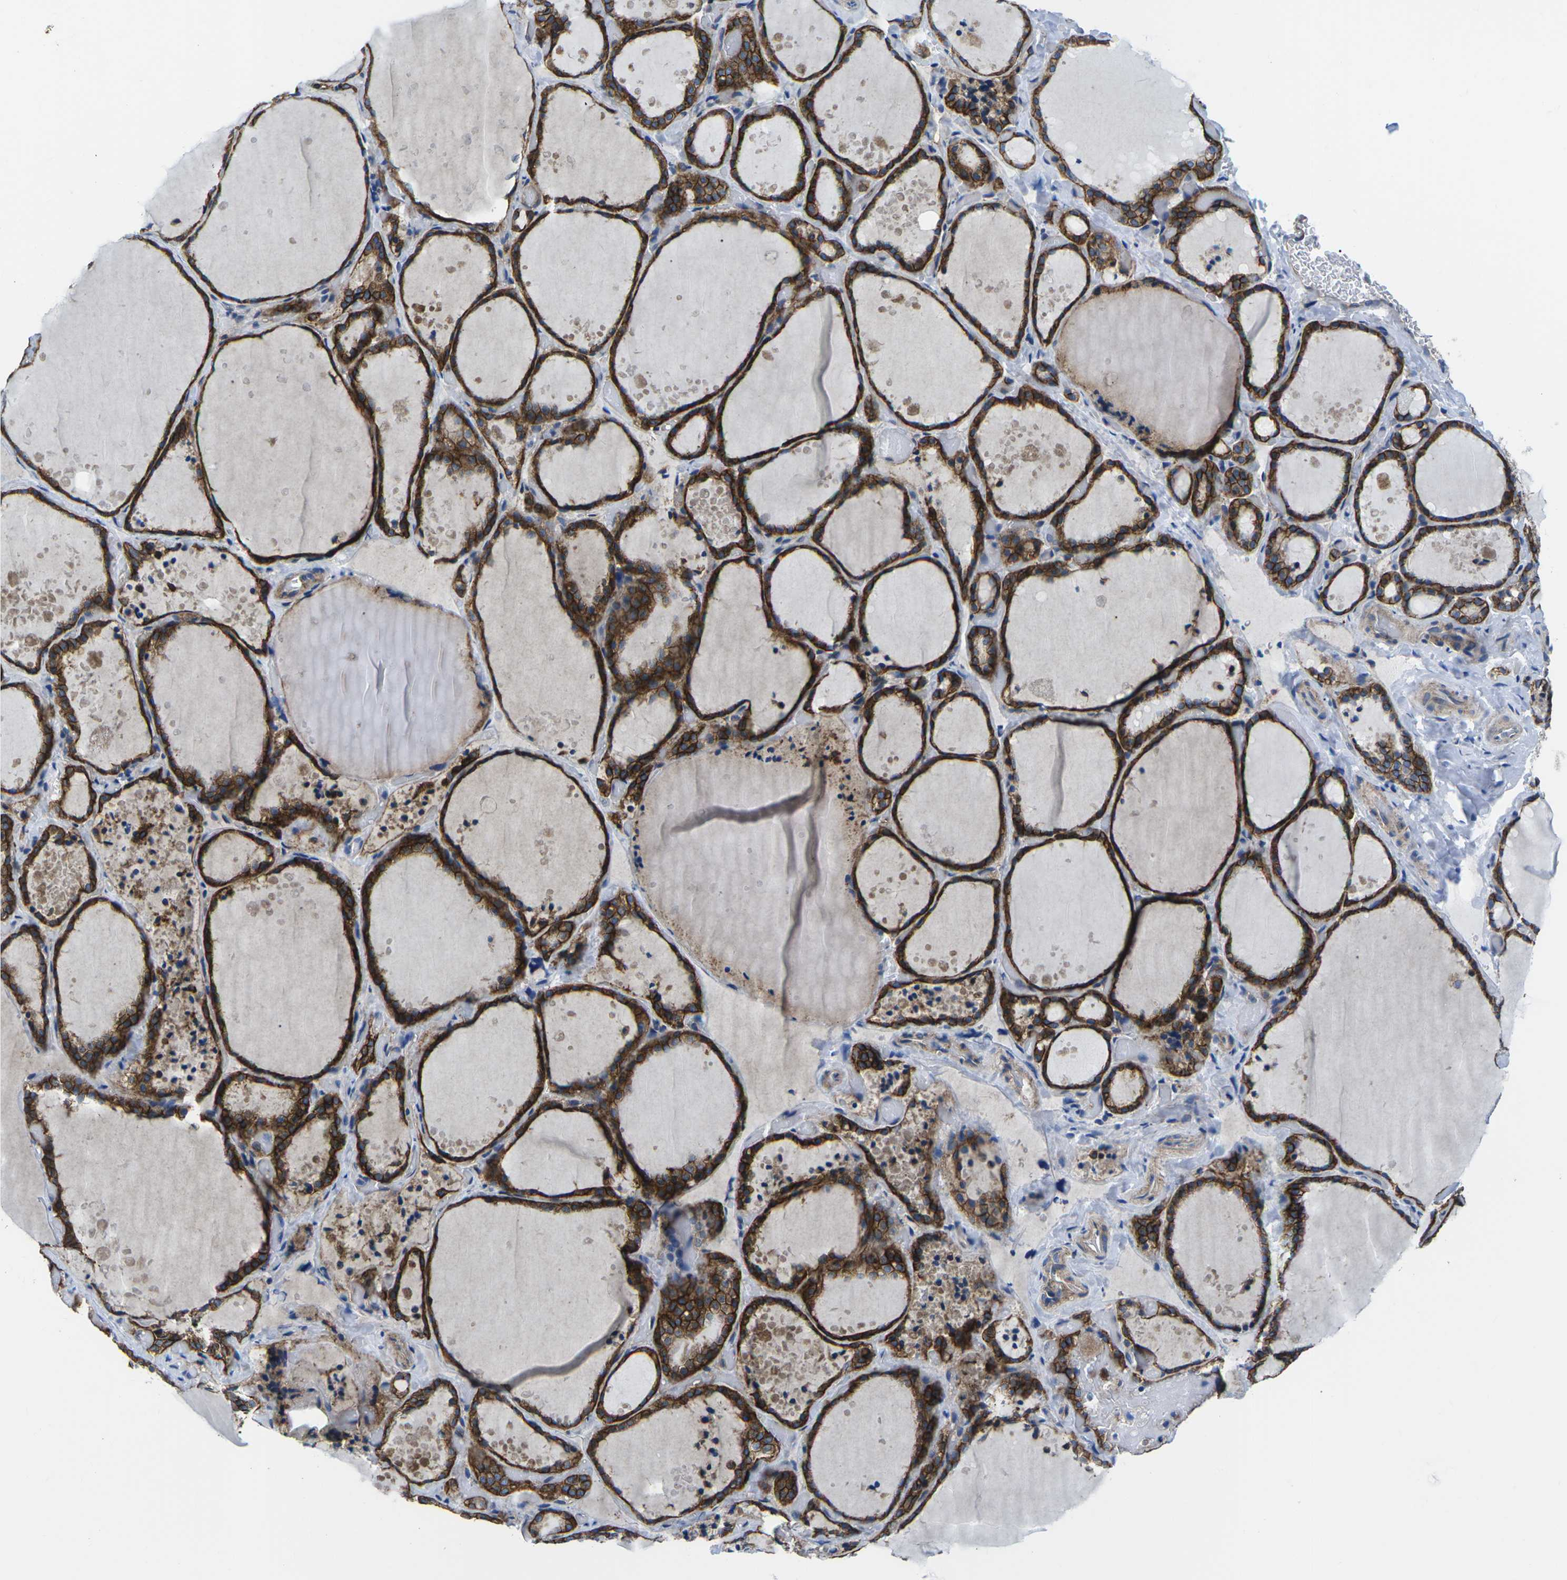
{"staining": {"intensity": "strong", "quantity": ">75%", "location": "cytoplasmic/membranous"}, "tissue": "thyroid gland", "cell_type": "Glandular cells", "image_type": "normal", "snomed": [{"axis": "morphology", "description": "Normal tissue, NOS"}, {"axis": "topography", "description": "Thyroid gland"}], "caption": "About >75% of glandular cells in benign human thyroid gland demonstrate strong cytoplasmic/membranous protein positivity as visualized by brown immunohistochemical staining.", "gene": "DLG1", "patient": {"sex": "female", "age": 44}}